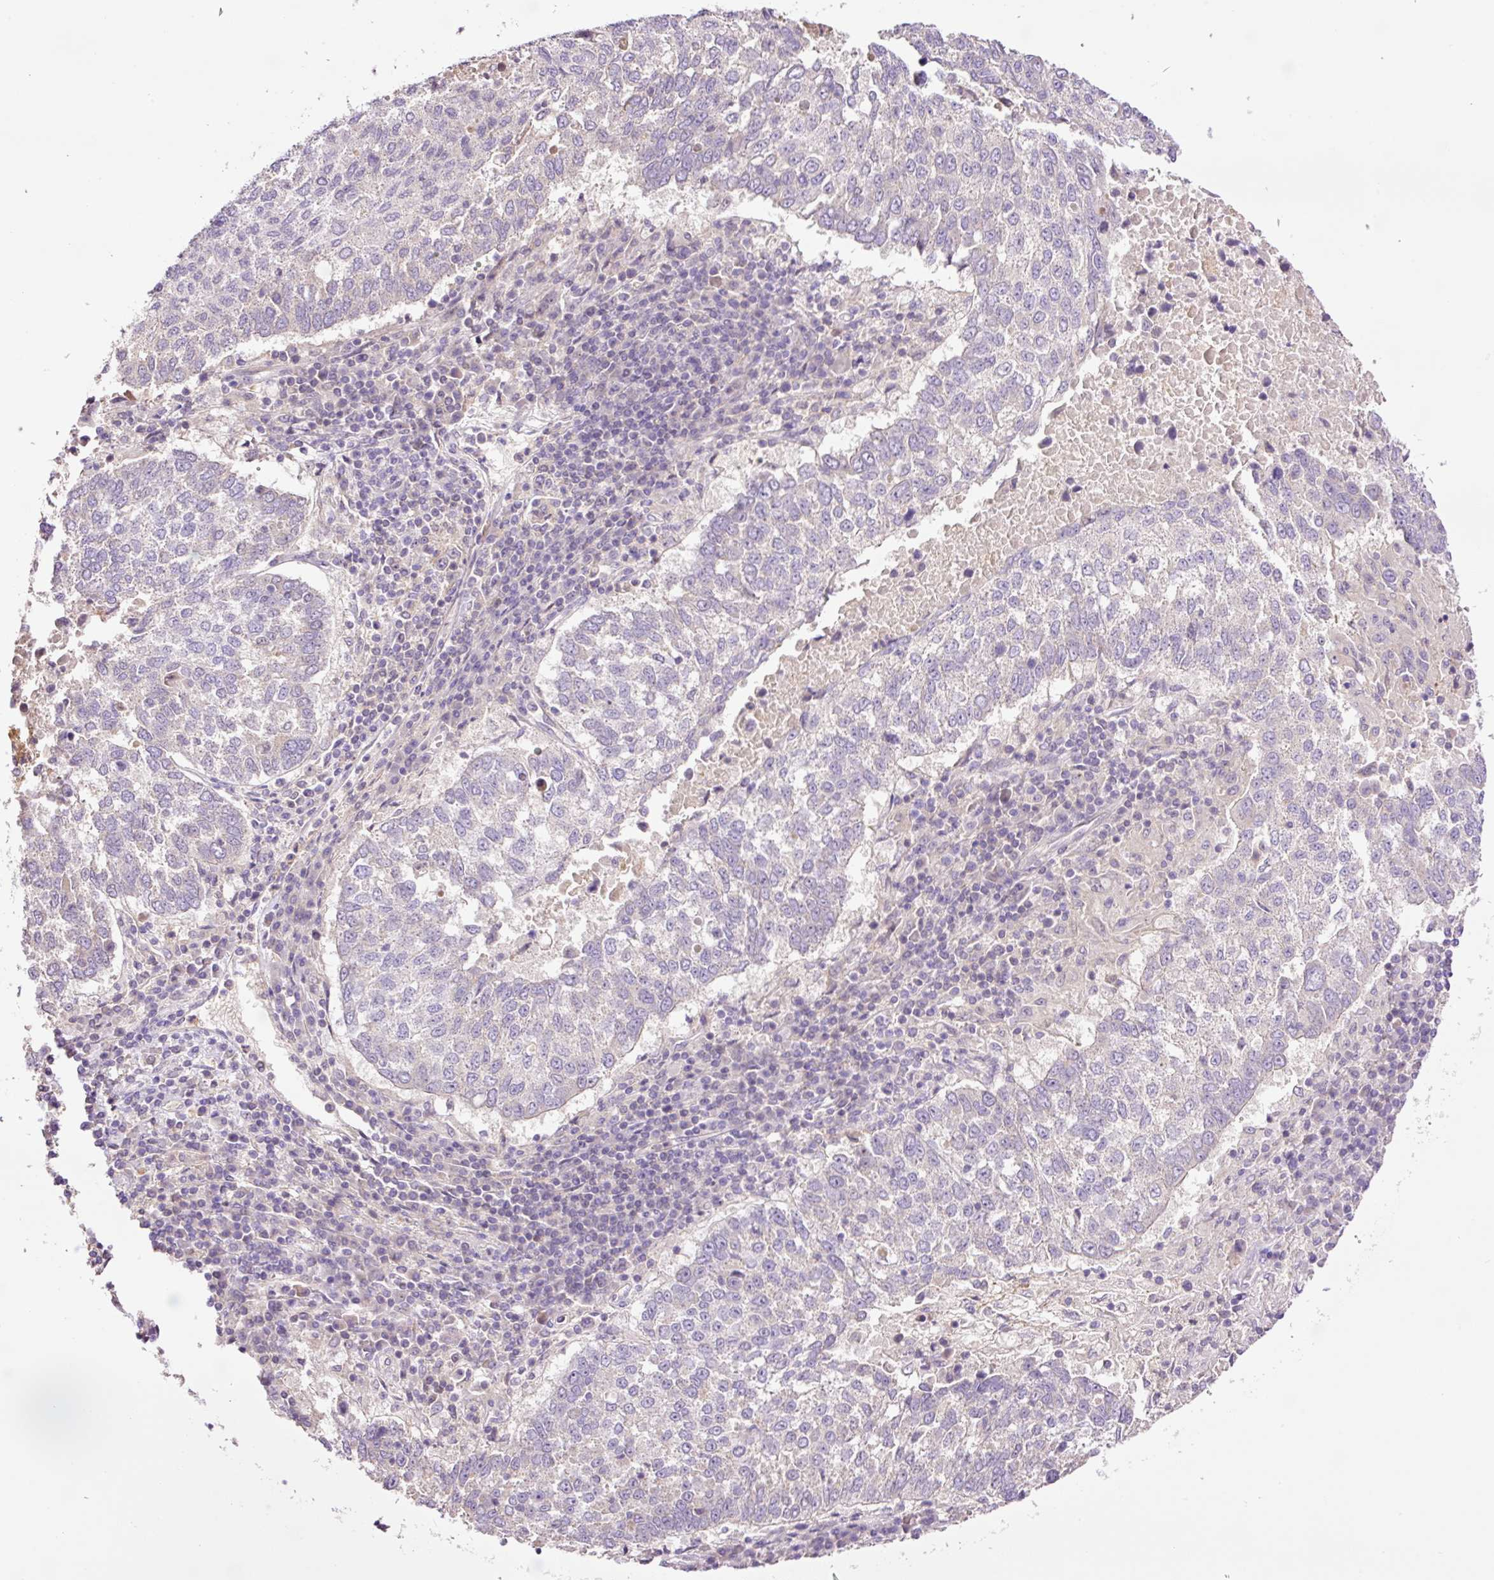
{"staining": {"intensity": "negative", "quantity": "none", "location": "none"}, "tissue": "lung cancer", "cell_type": "Tumor cells", "image_type": "cancer", "snomed": [{"axis": "morphology", "description": "Squamous cell carcinoma, NOS"}, {"axis": "topography", "description": "Lung"}], "caption": "Lung cancer (squamous cell carcinoma) stained for a protein using immunohistochemistry shows no expression tumor cells.", "gene": "TMEM235", "patient": {"sex": "male", "age": 73}}